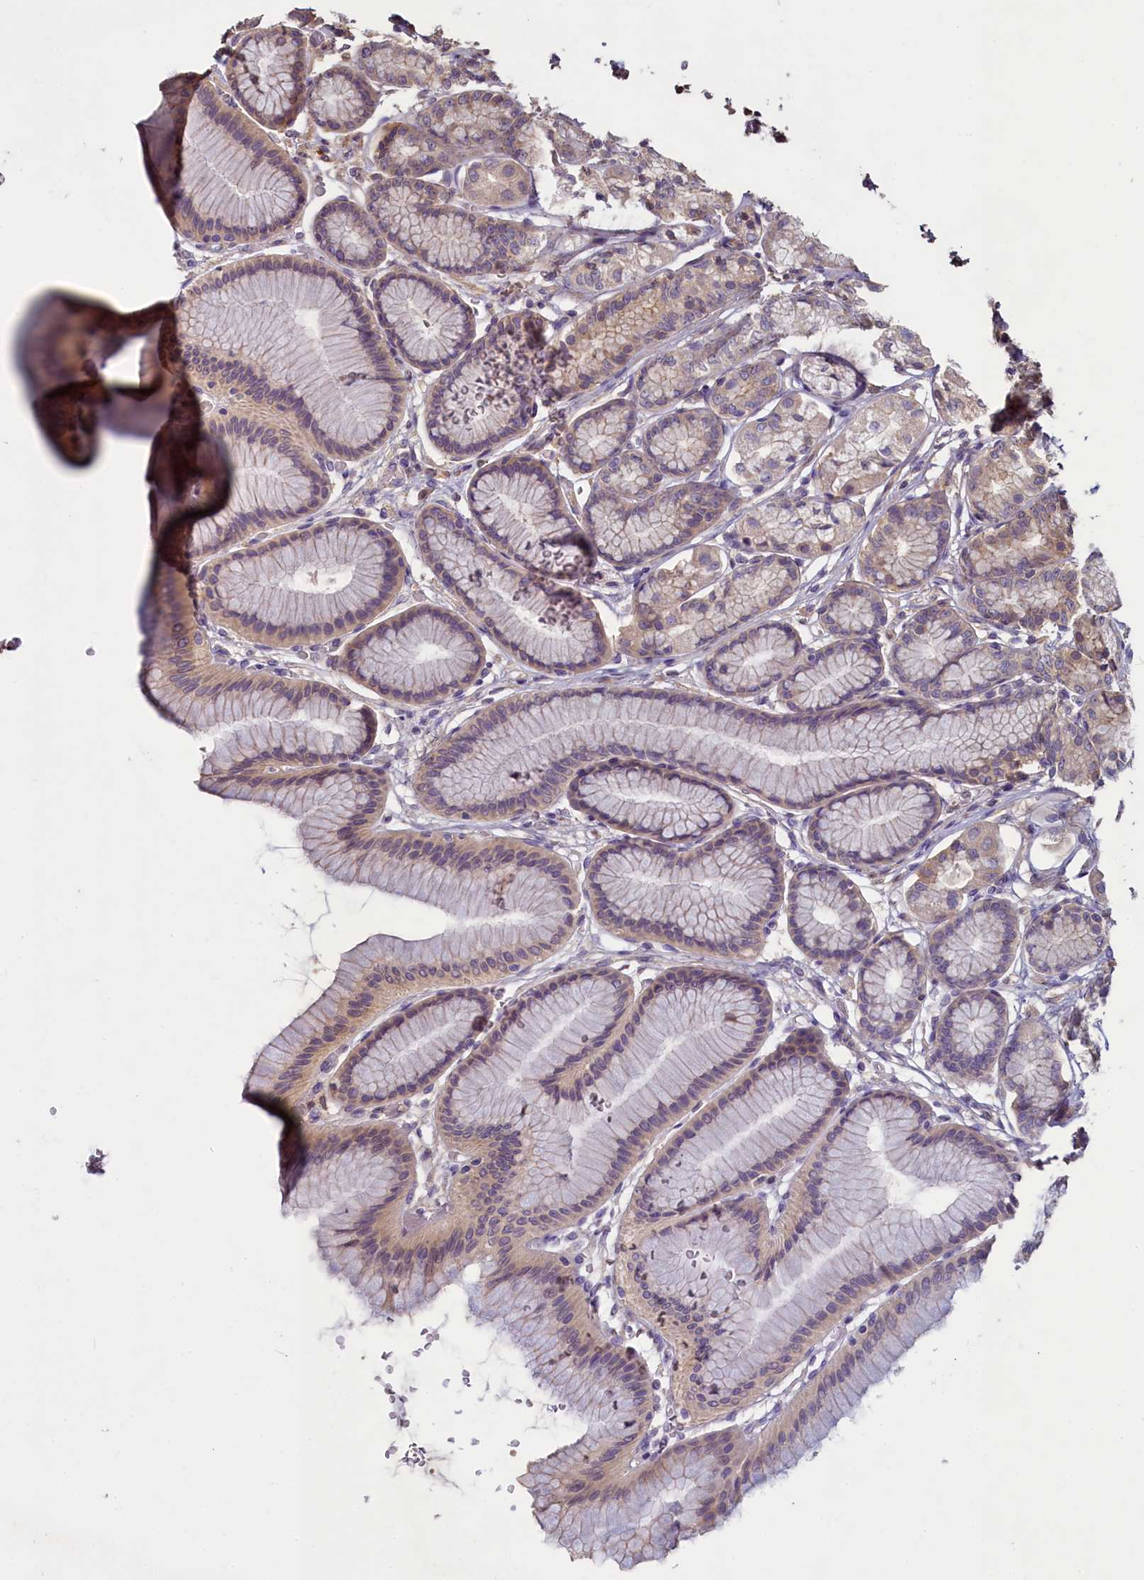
{"staining": {"intensity": "moderate", "quantity": "25%-75%", "location": "cytoplasmic/membranous"}, "tissue": "stomach", "cell_type": "Glandular cells", "image_type": "normal", "snomed": [{"axis": "morphology", "description": "Normal tissue, NOS"}, {"axis": "morphology", "description": "Adenocarcinoma, NOS"}, {"axis": "morphology", "description": "Adenocarcinoma, High grade"}, {"axis": "topography", "description": "Stomach, upper"}, {"axis": "topography", "description": "Stomach"}], "caption": "IHC (DAB (3,3'-diaminobenzidine)) staining of unremarkable stomach shows moderate cytoplasmic/membranous protein staining in about 25%-75% of glandular cells.", "gene": "NUDT6", "patient": {"sex": "female", "age": 65}}